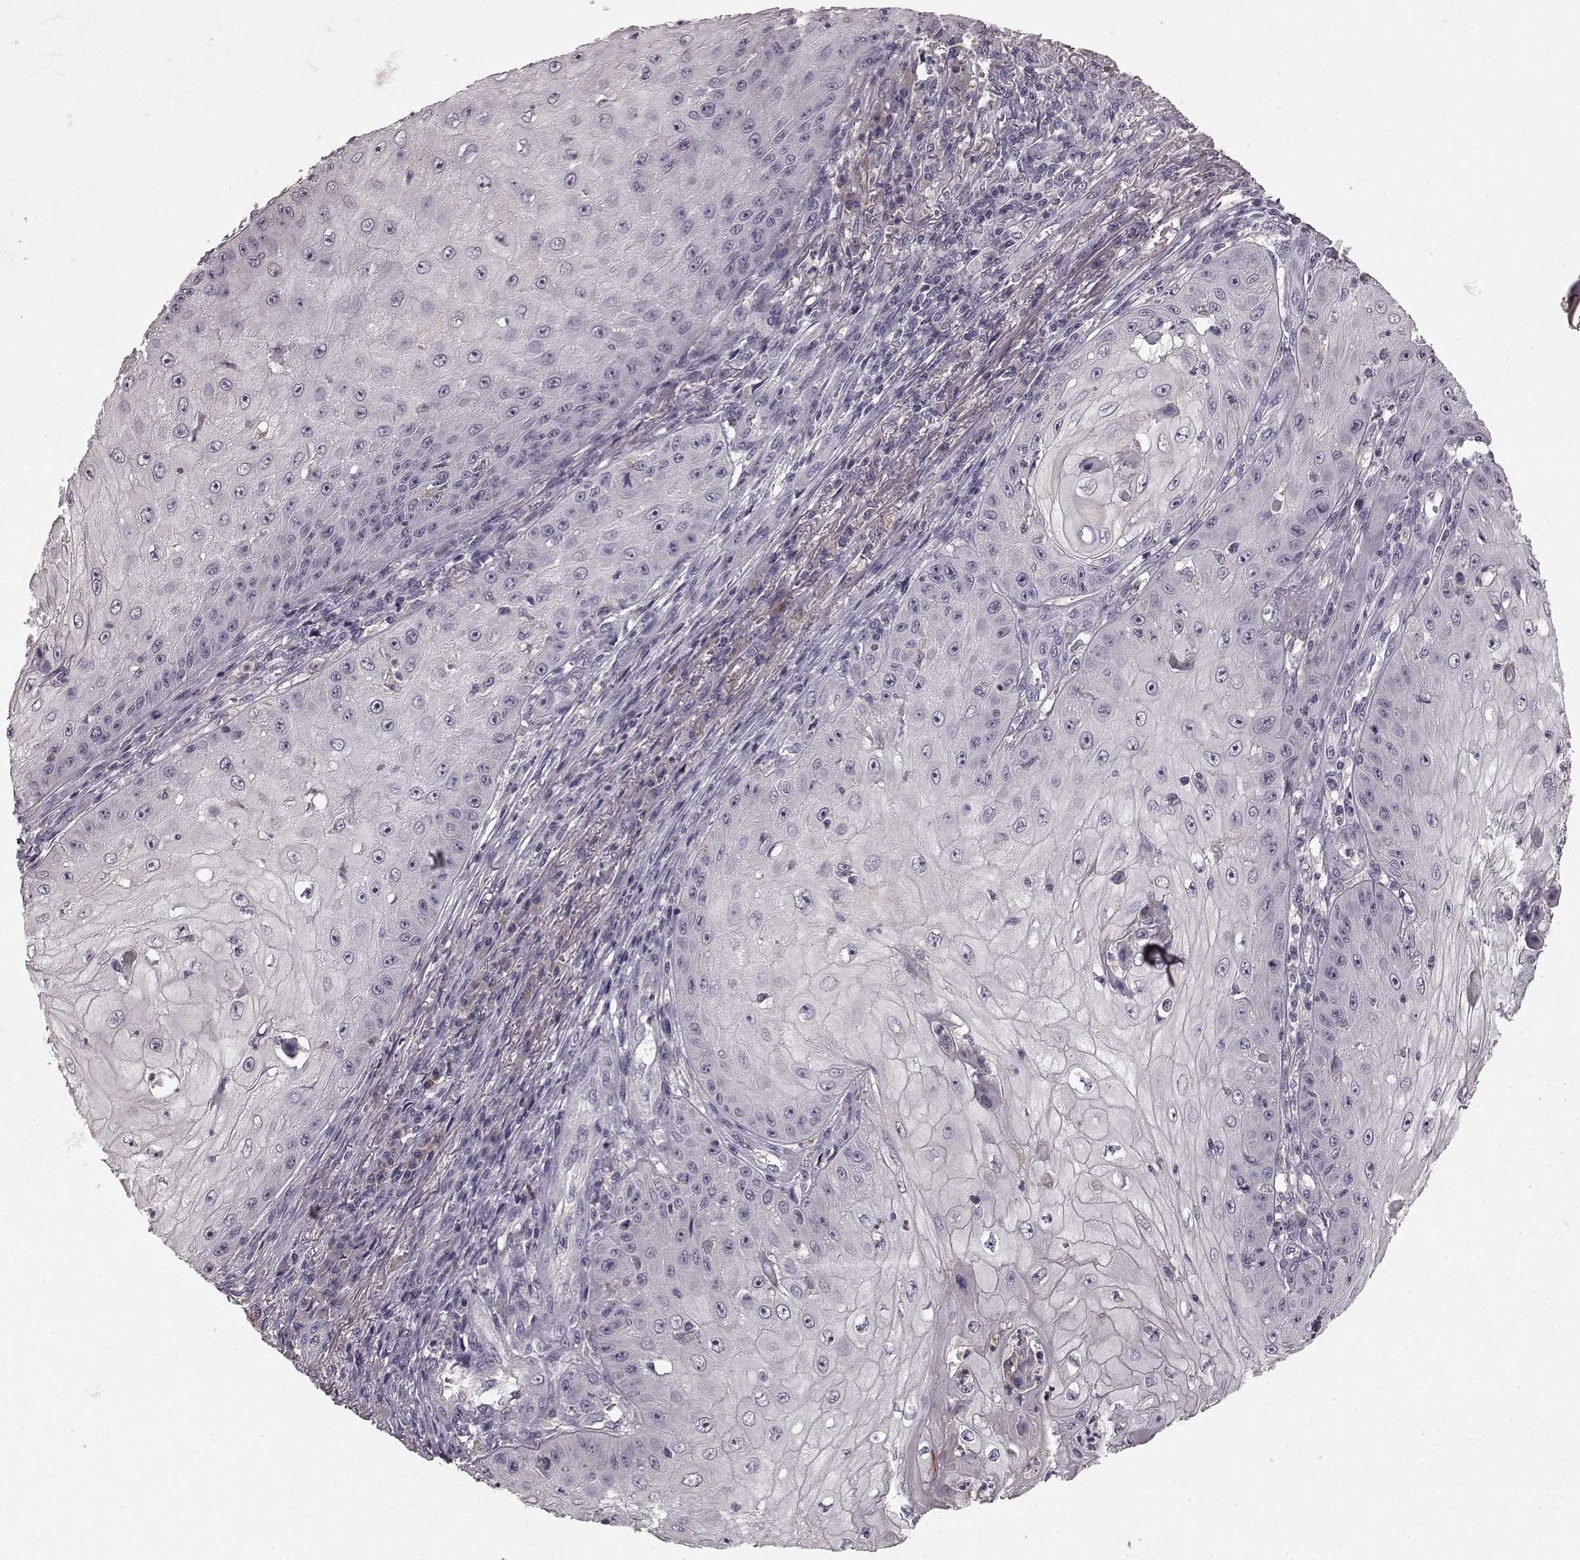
{"staining": {"intensity": "negative", "quantity": "none", "location": "none"}, "tissue": "skin cancer", "cell_type": "Tumor cells", "image_type": "cancer", "snomed": [{"axis": "morphology", "description": "Squamous cell carcinoma, NOS"}, {"axis": "topography", "description": "Skin"}], "caption": "An immunohistochemistry micrograph of skin squamous cell carcinoma is shown. There is no staining in tumor cells of skin squamous cell carcinoma.", "gene": "SLC22A18", "patient": {"sex": "male", "age": 70}}